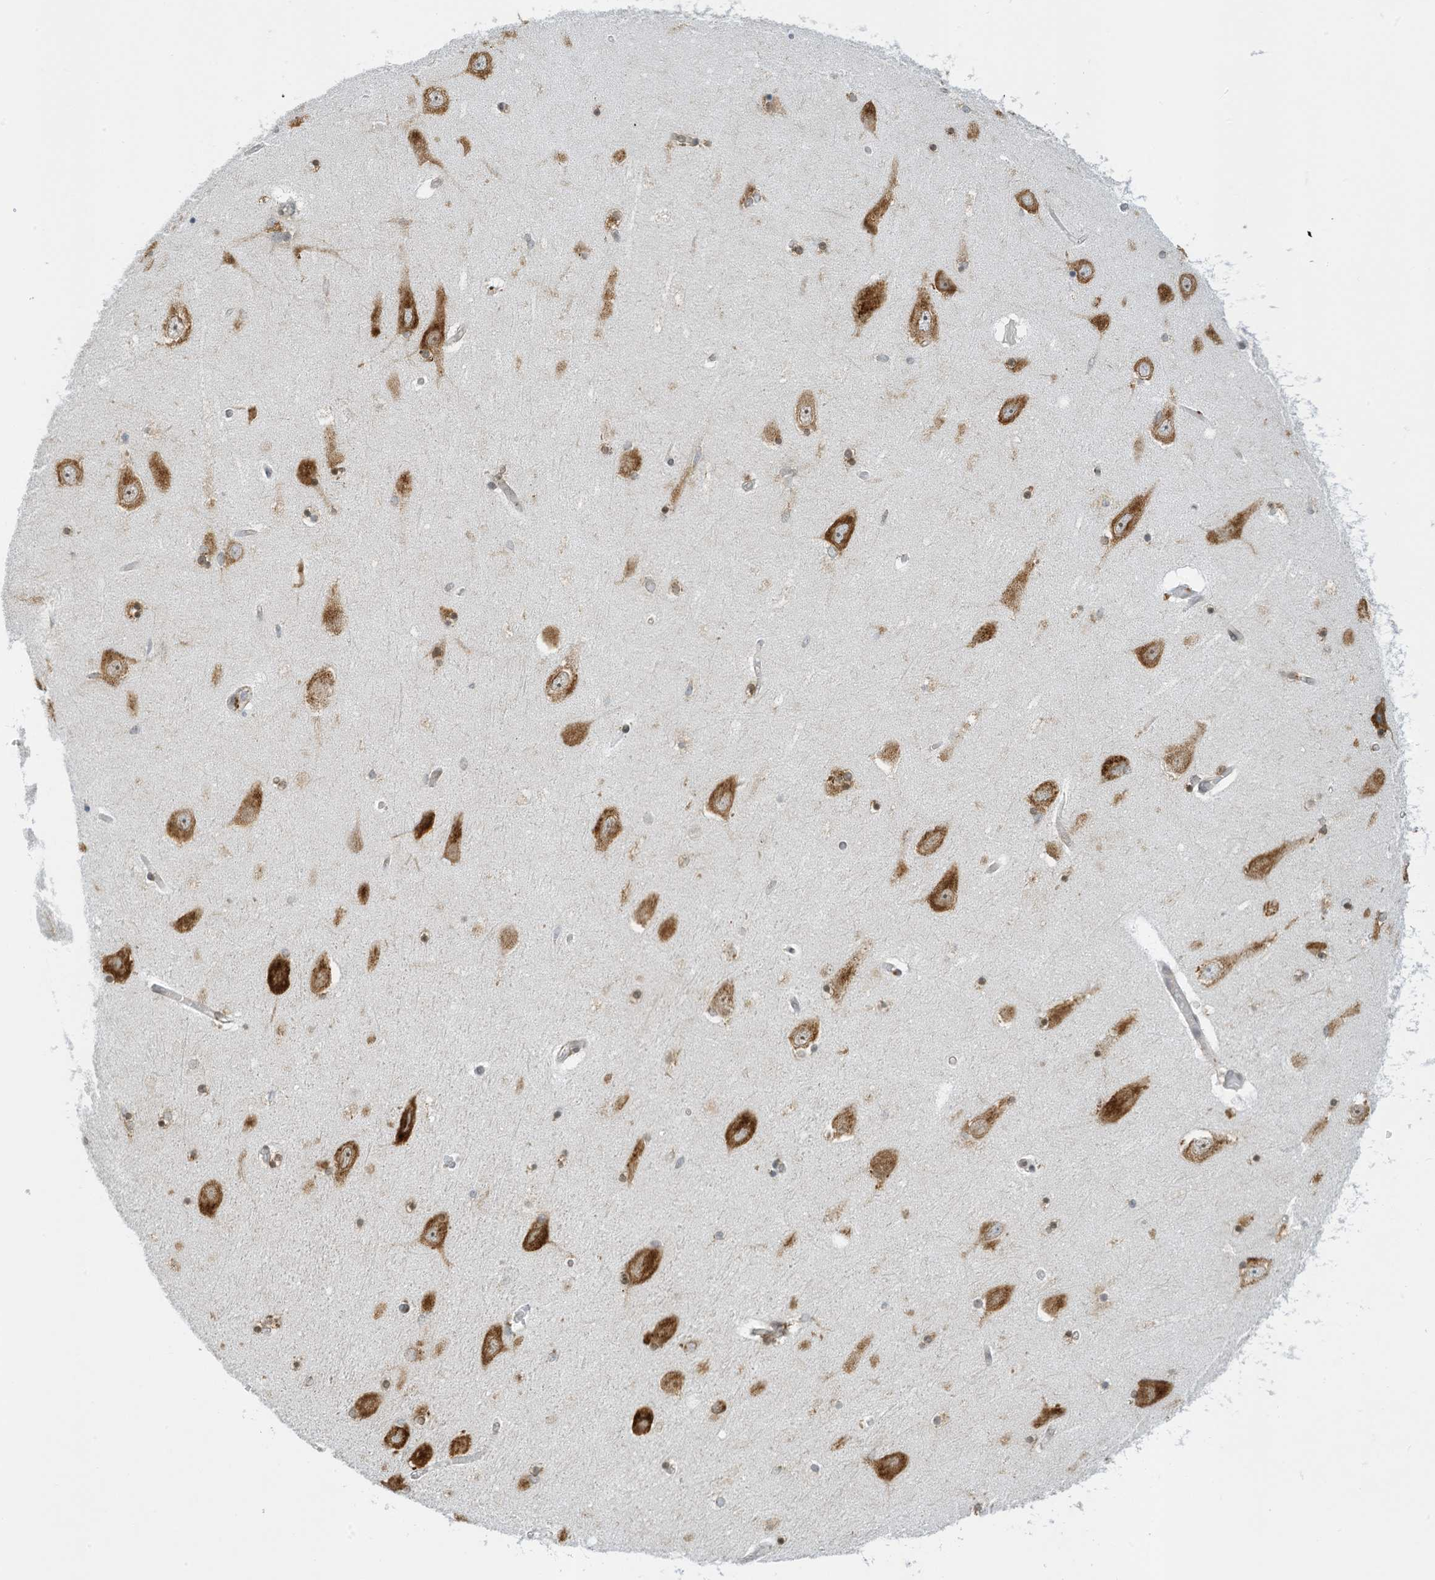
{"staining": {"intensity": "moderate", "quantity": "<25%", "location": "cytoplasmic/membranous"}, "tissue": "hippocampus", "cell_type": "Glial cells", "image_type": "normal", "snomed": [{"axis": "morphology", "description": "Normal tissue, NOS"}, {"axis": "topography", "description": "Hippocampus"}], "caption": "Glial cells show moderate cytoplasmic/membranous staining in approximately <25% of cells in unremarkable hippocampus. Using DAB (brown) and hematoxylin (blue) stains, captured at high magnification using brightfield microscopy.", "gene": "EDF1", "patient": {"sex": "female", "age": 54}}